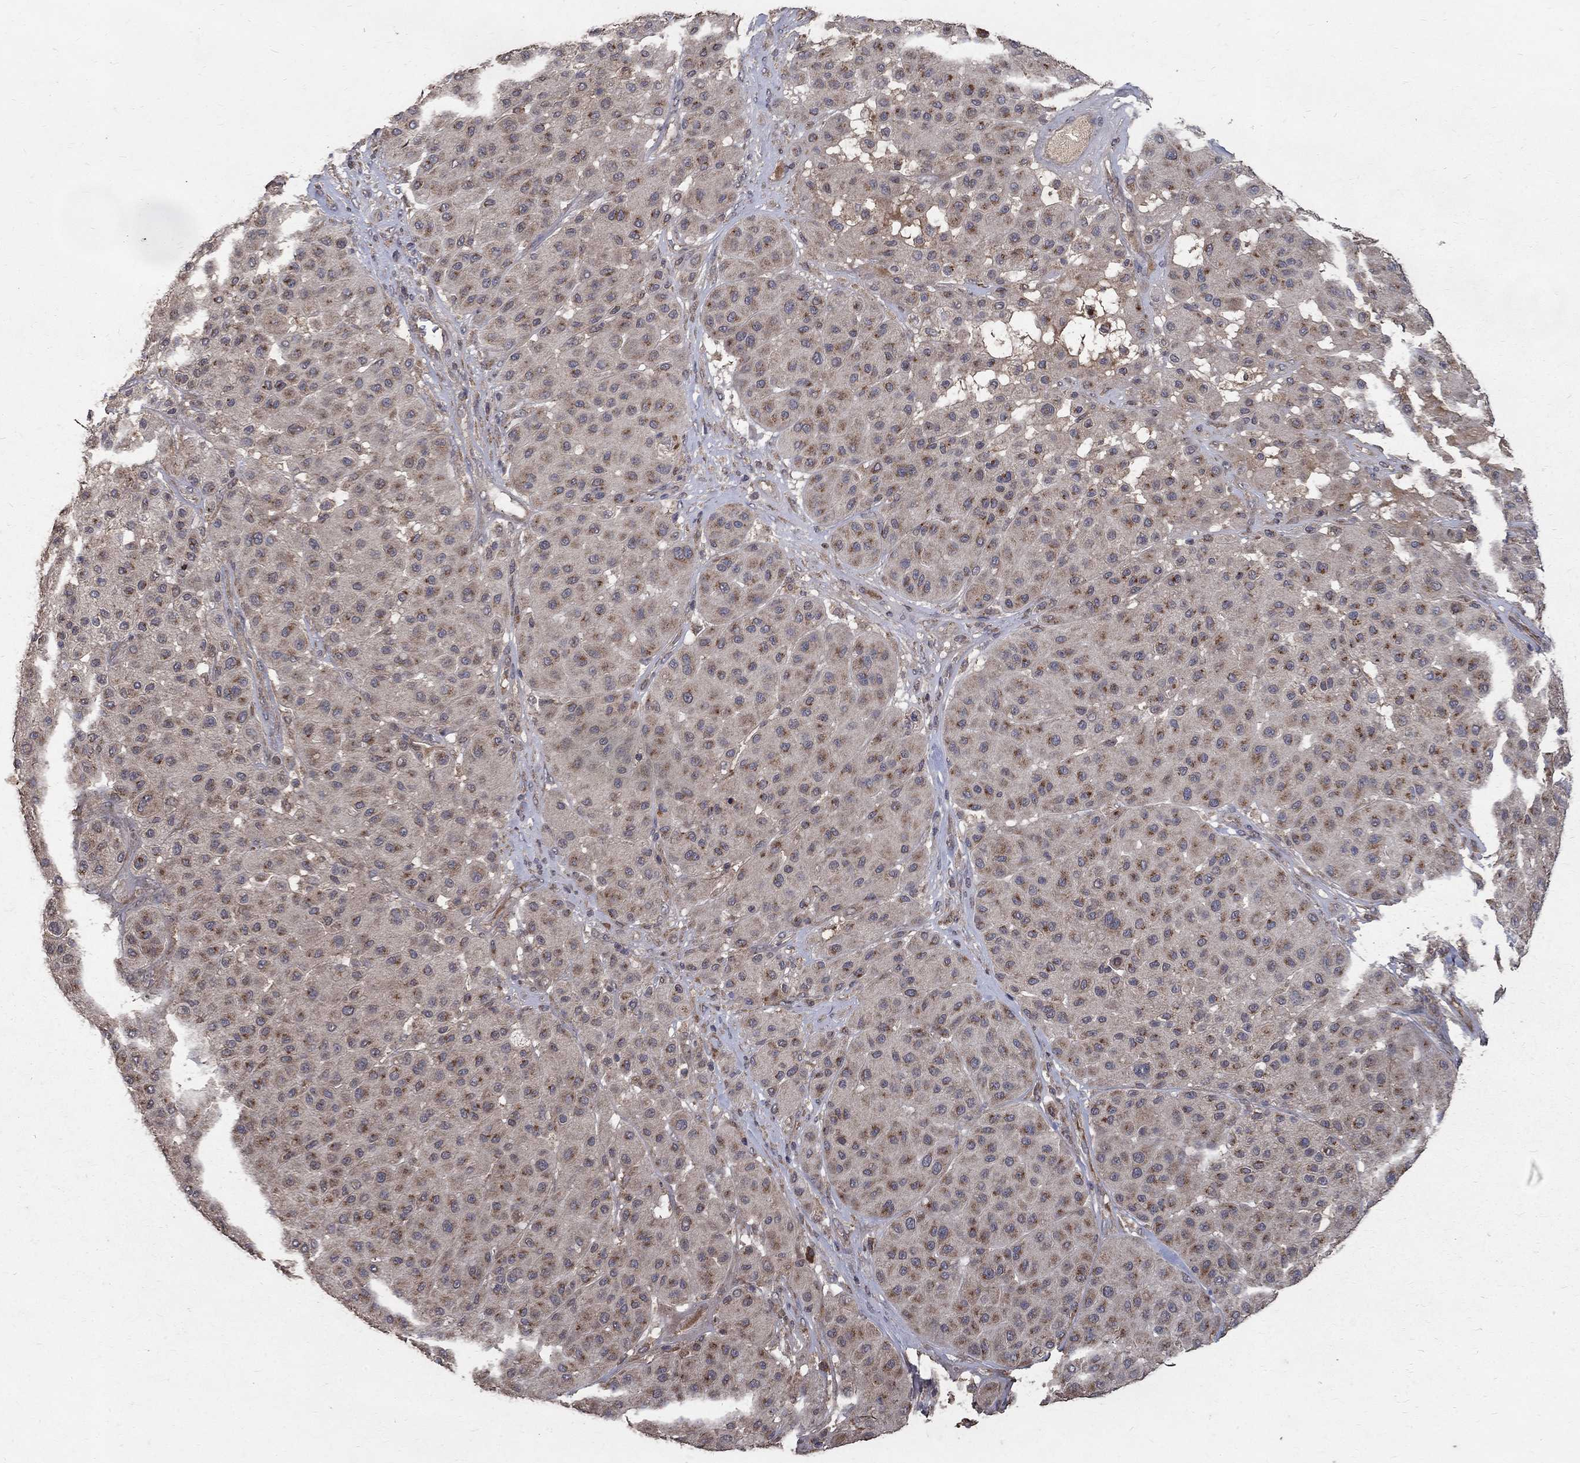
{"staining": {"intensity": "weak", "quantity": "25%-75%", "location": "cytoplasmic/membranous"}, "tissue": "melanoma", "cell_type": "Tumor cells", "image_type": "cancer", "snomed": [{"axis": "morphology", "description": "Malignant melanoma, Metastatic site"}, {"axis": "topography", "description": "Smooth muscle"}], "caption": "This photomicrograph shows melanoma stained with immunohistochemistry (IHC) to label a protein in brown. The cytoplasmic/membranous of tumor cells show weak positivity for the protein. Nuclei are counter-stained blue.", "gene": "C17orf75", "patient": {"sex": "male", "age": 41}}